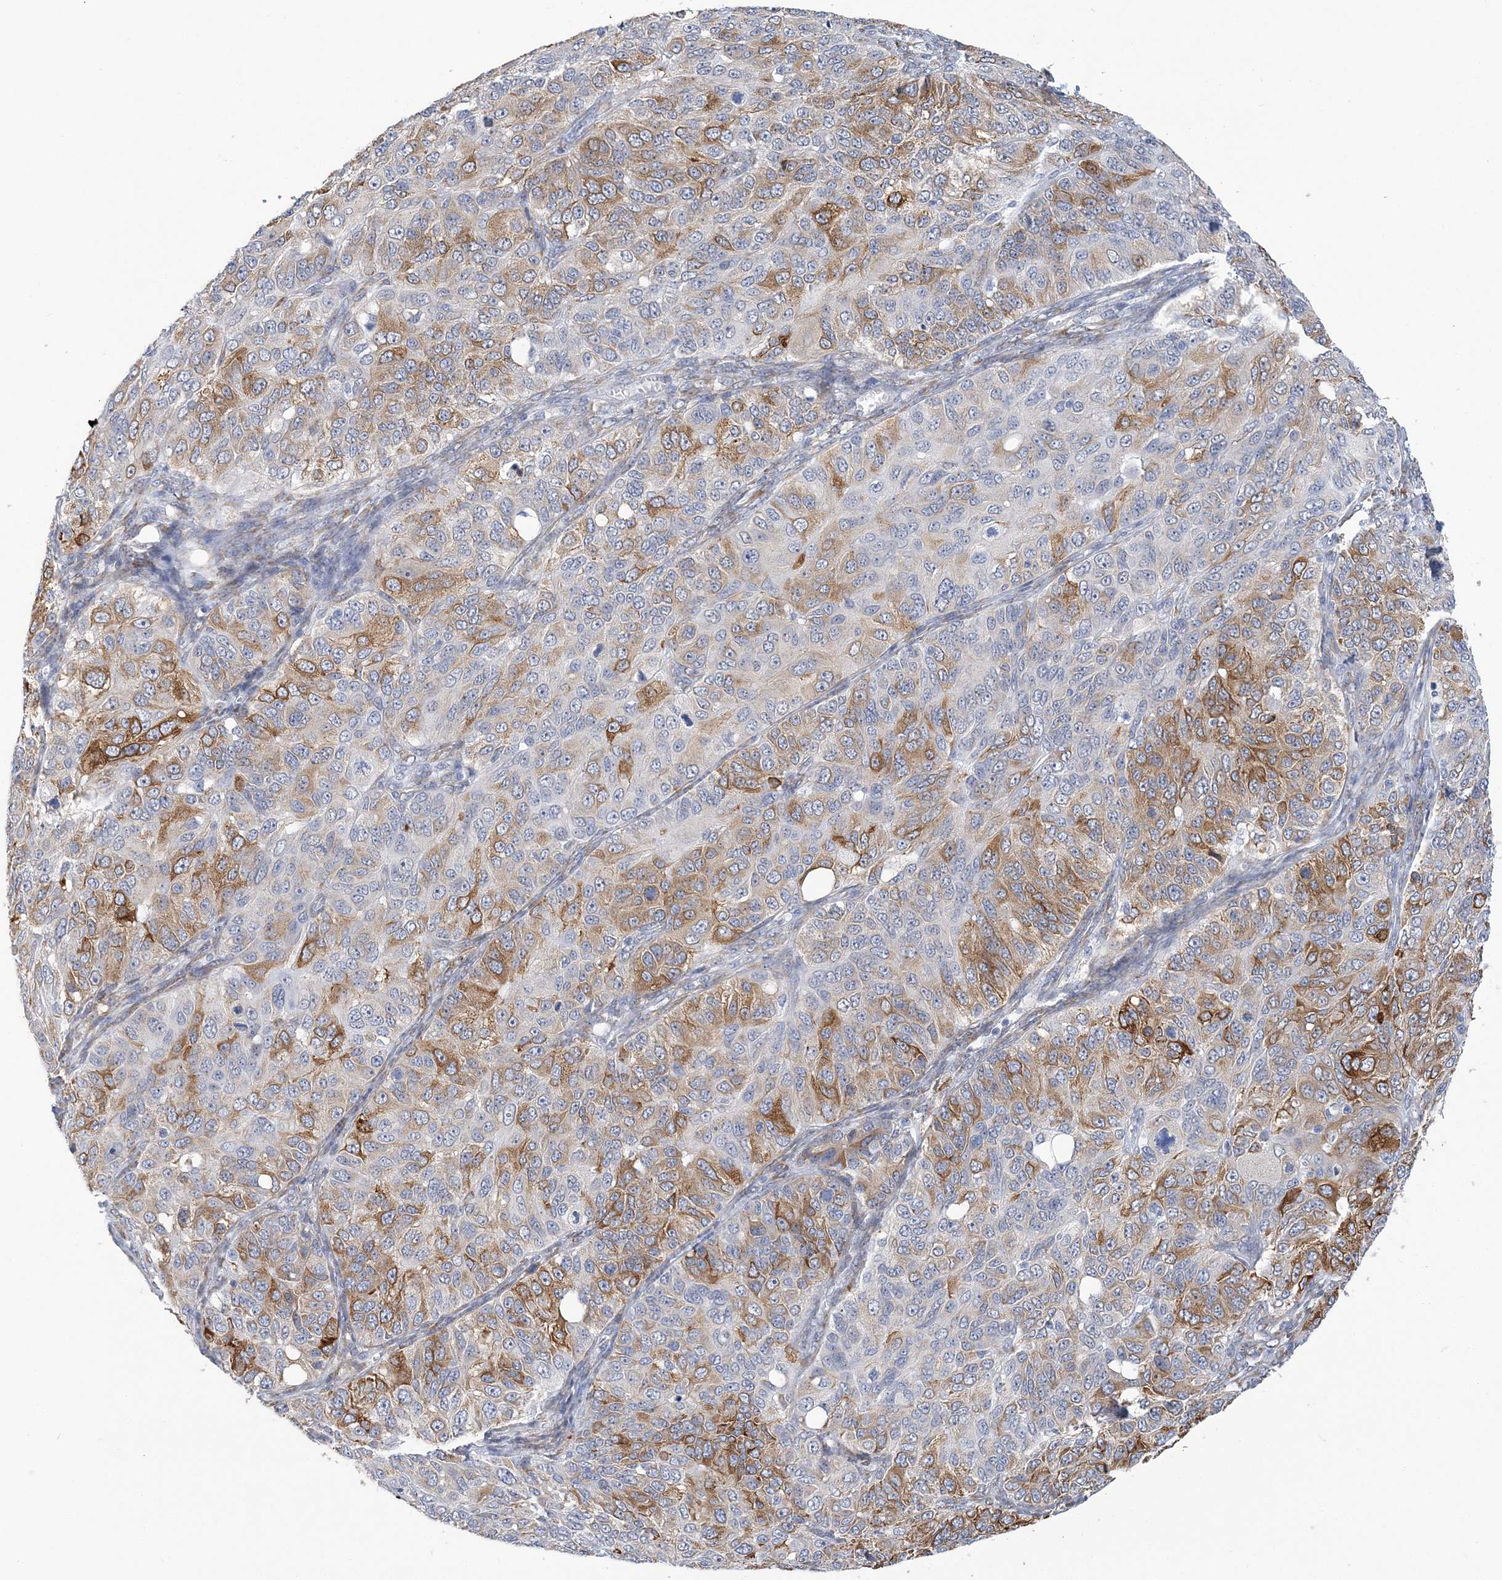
{"staining": {"intensity": "moderate", "quantity": "25%-75%", "location": "cytoplasmic/membranous"}, "tissue": "ovarian cancer", "cell_type": "Tumor cells", "image_type": "cancer", "snomed": [{"axis": "morphology", "description": "Carcinoma, endometroid"}, {"axis": "topography", "description": "Ovary"}], "caption": "Protein expression analysis of ovarian cancer (endometroid carcinoma) demonstrates moderate cytoplasmic/membranous staining in about 25%-75% of tumor cells. (IHC, brightfield microscopy, high magnification).", "gene": "PLEKHG4B", "patient": {"sex": "female", "age": 51}}